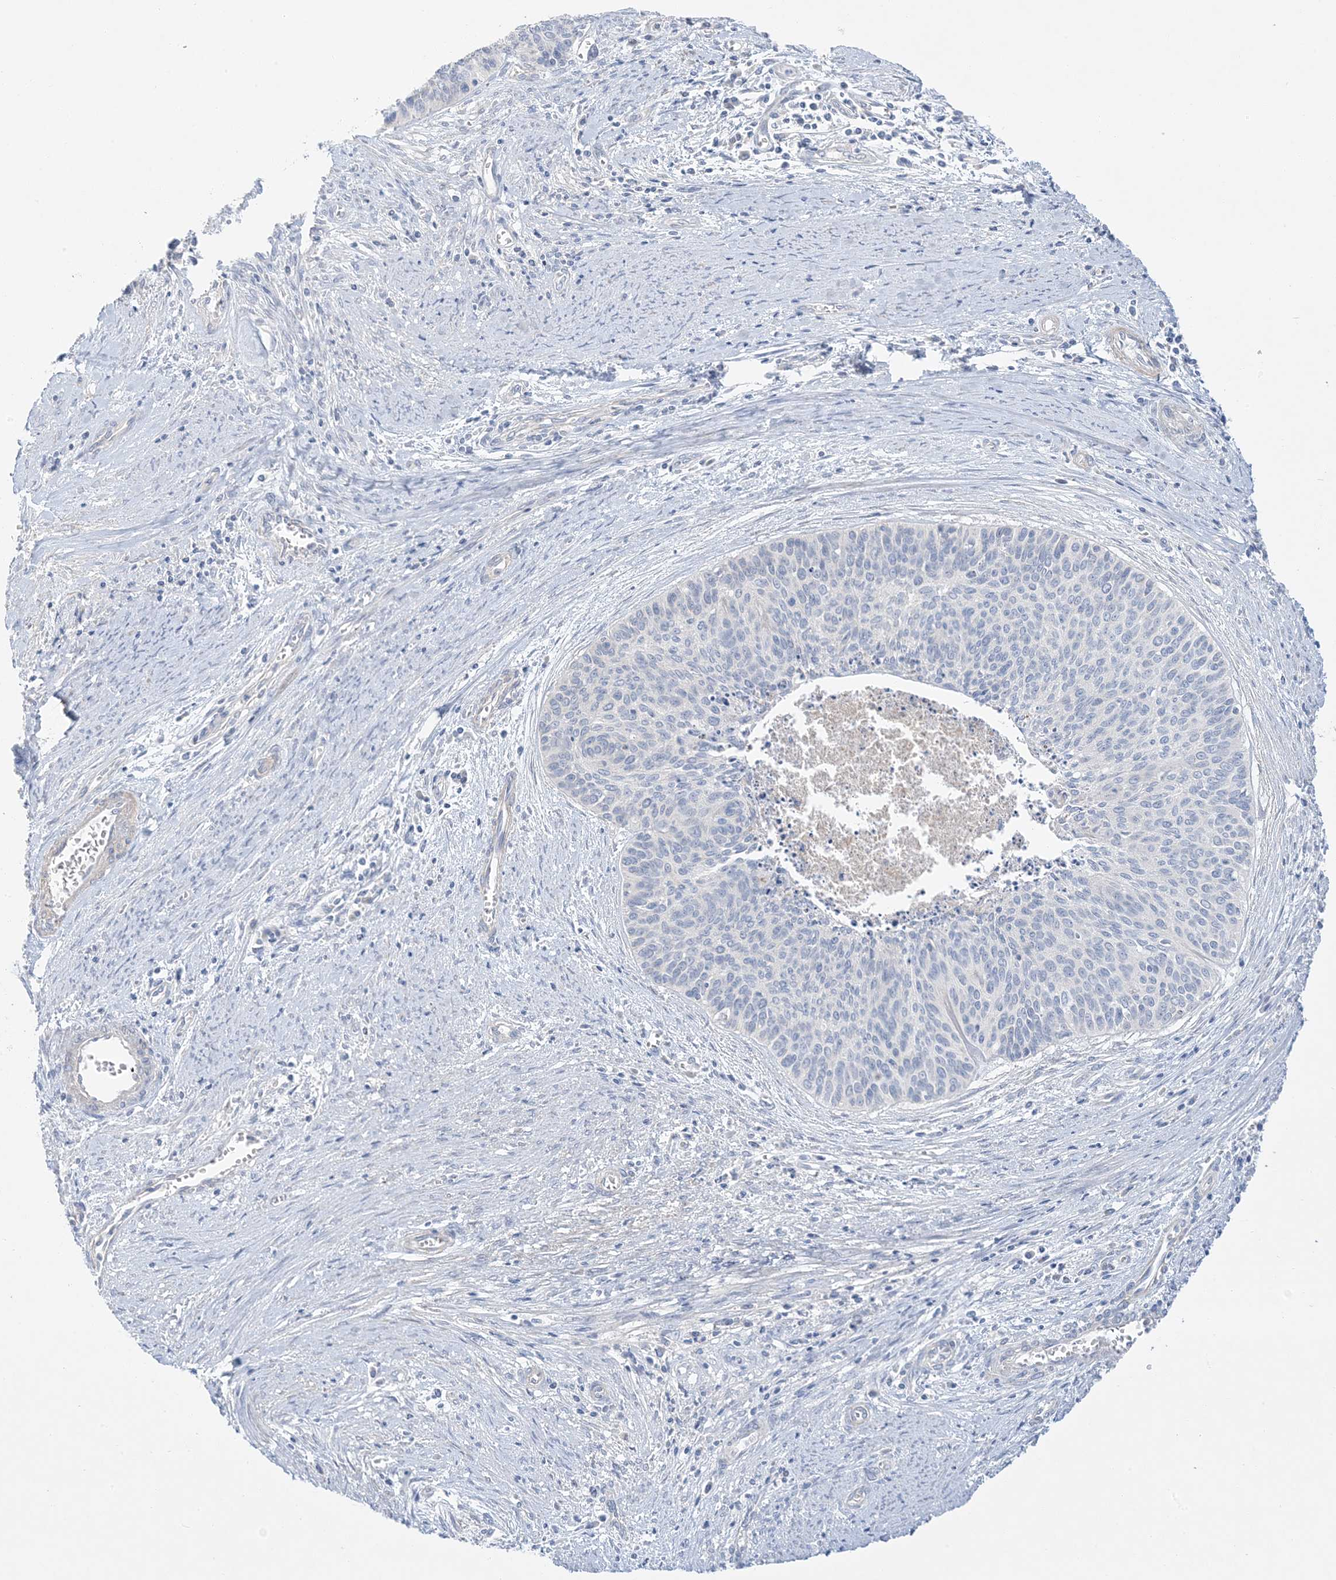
{"staining": {"intensity": "negative", "quantity": "none", "location": "none"}, "tissue": "cervical cancer", "cell_type": "Tumor cells", "image_type": "cancer", "snomed": [{"axis": "morphology", "description": "Squamous cell carcinoma, NOS"}, {"axis": "topography", "description": "Cervix"}], "caption": "This is an immunohistochemistry (IHC) micrograph of squamous cell carcinoma (cervical). There is no positivity in tumor cells.", "gene": "FAM184A", "patient": {"sex": "female", "age": 55}}